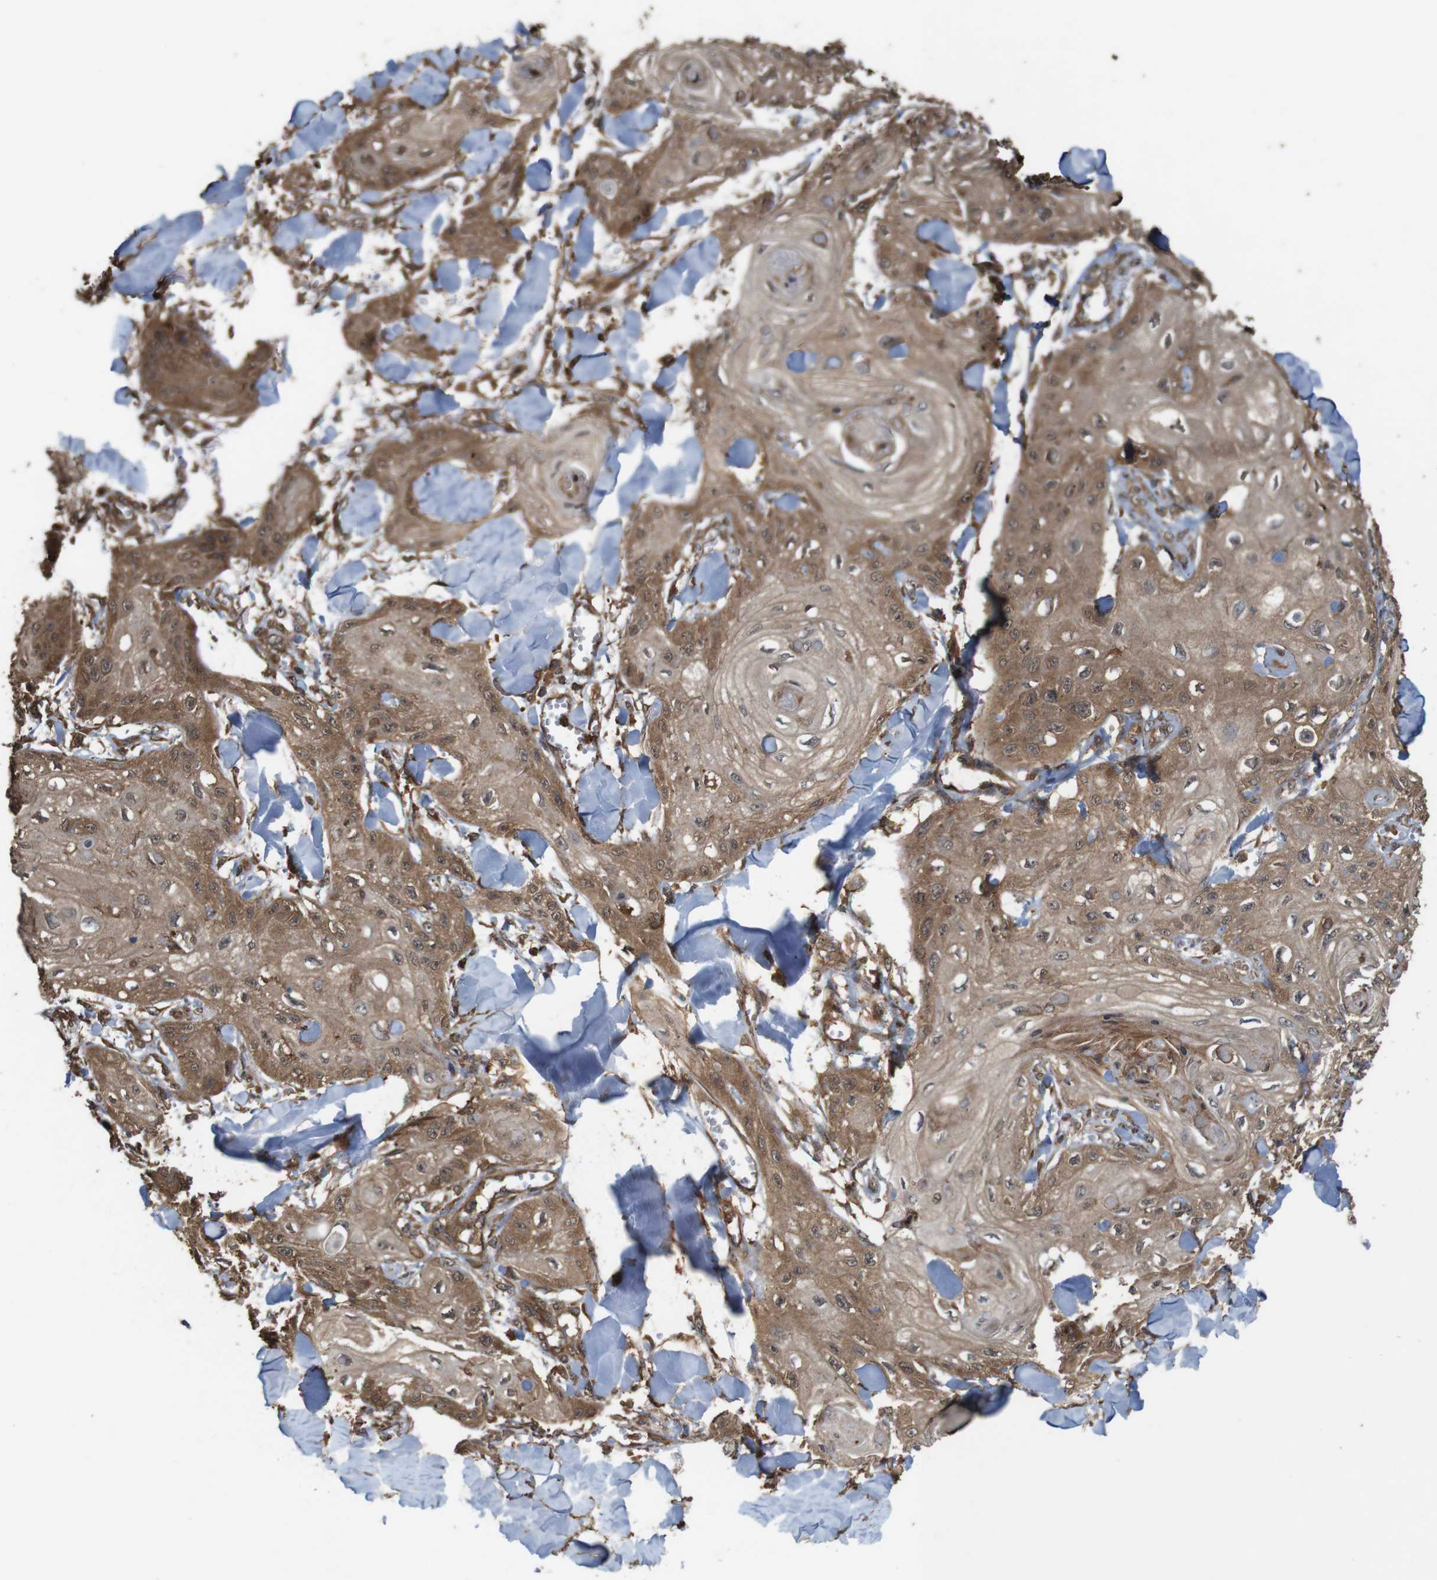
{"staining": {"intensity": "moderate", "quantity": ">75%", "location": "cytoplasmic/membranous"}, "tissue": "skin cancer", "cell_type": "Tumor cells", "image_type": "cancer", "snomed": [{"axis": "morphology", "description": "Squamous cell carcinoma, NOS"}, {"axis": "topography", "description": "Skin"}], "caption": "Skin cancer (squamous cell carcinoma) tissue exhibits moderate cytoplasmic/membranous staining in approximately >75% of tumor cells", "gene": "BAG4", "patient": {"sex": "male", "age": 74}}